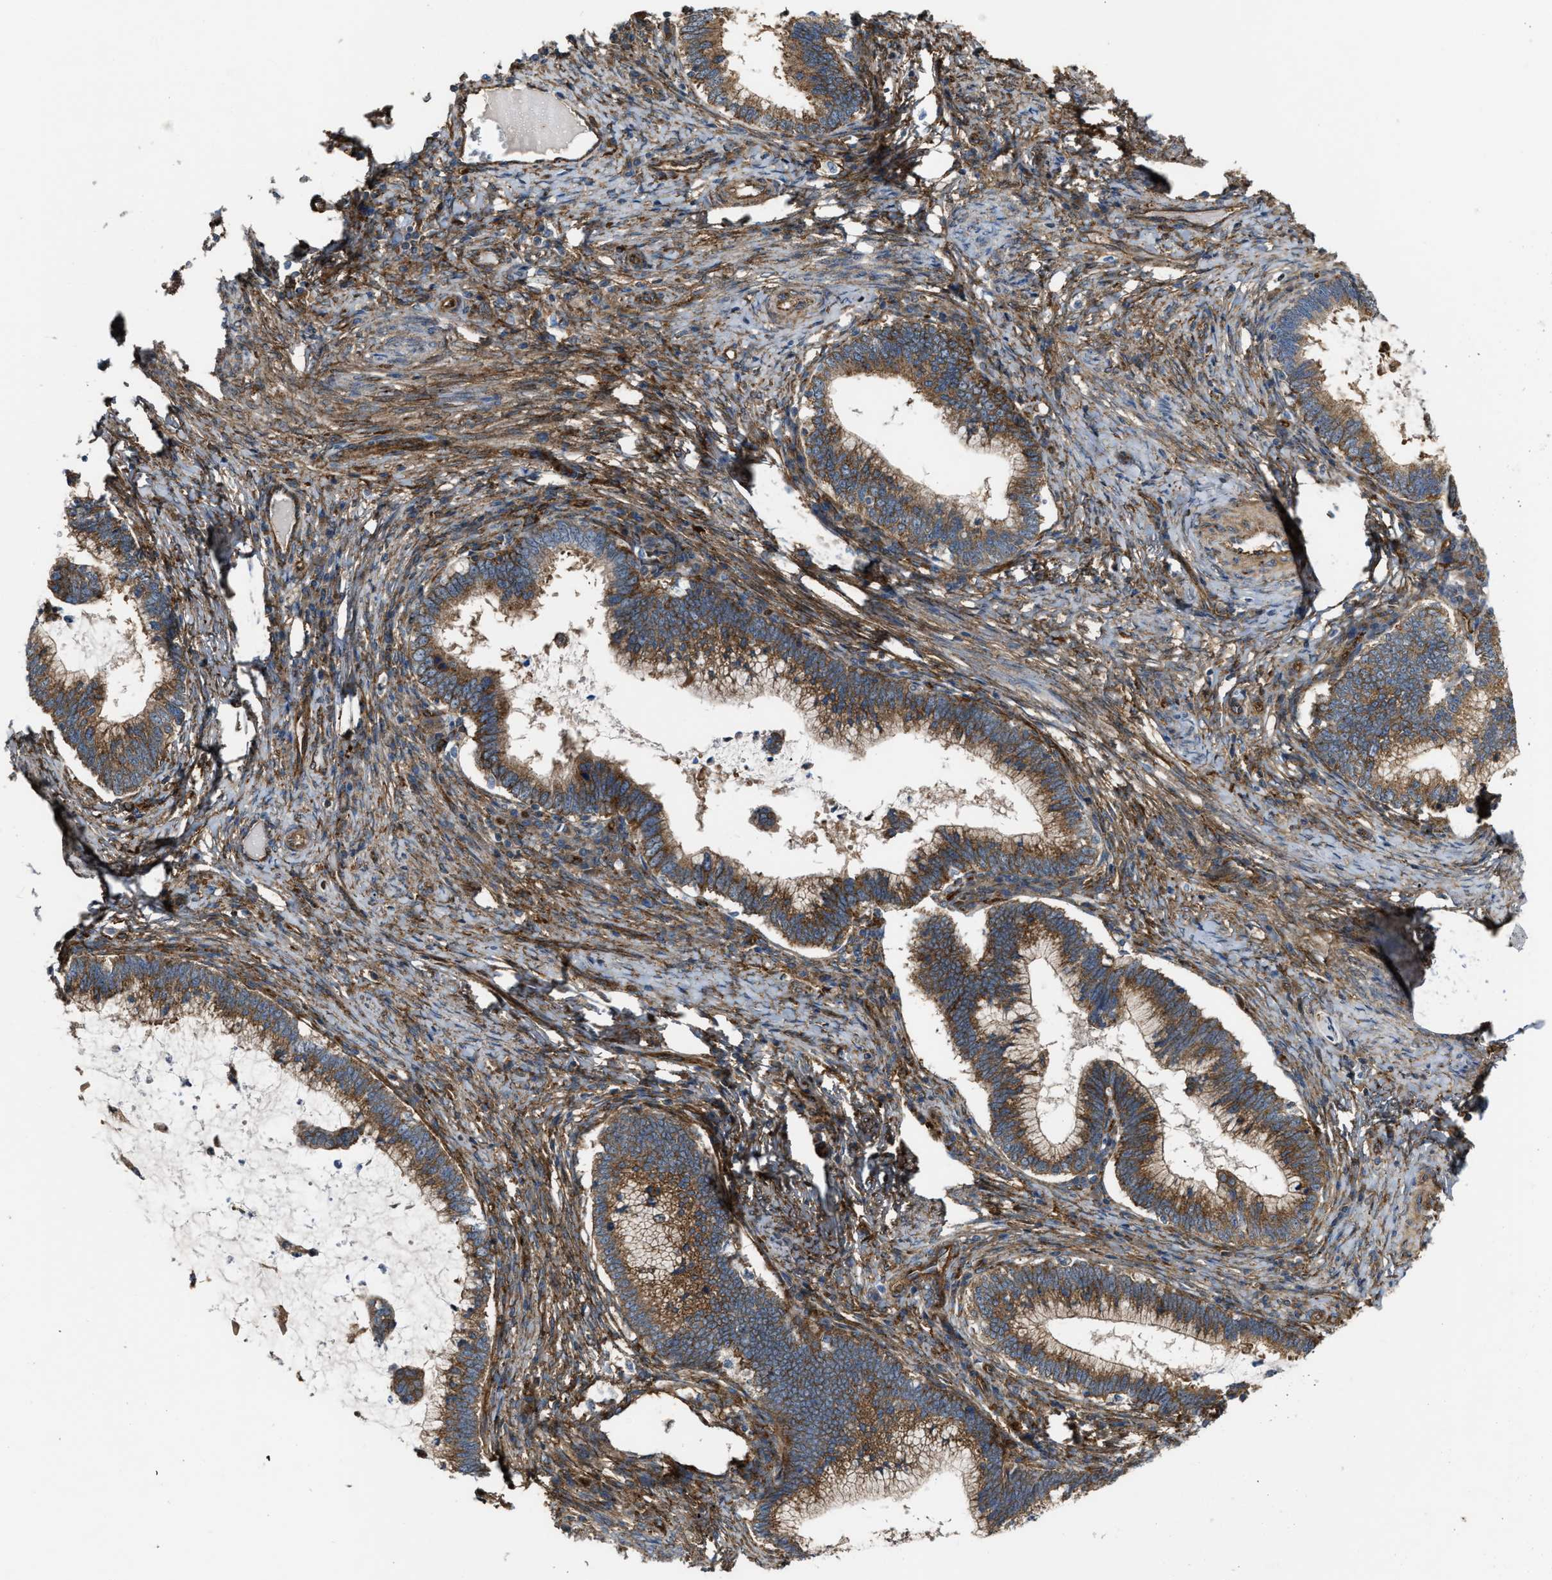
{"staining": {"intensity": "moderate", "quantity": ">75%", "location": "cytoplasmic/membranous"}, "tissue": "cervical cancer", "cell_type": "Tumor cells", "image_type": "cancer", "snomed": [{"axis": "morphology", "description": "Adenocarcinoma, NOS"}, {"axis": "topography", "description": "Cervix"}], "caption": "A brown stain shows moderate cytoplasmic/membranous positivity of a protein in human cervical cancer tumor cells.", "gene": "PICALM", "patient": {"sex": "female", "age": 36}}